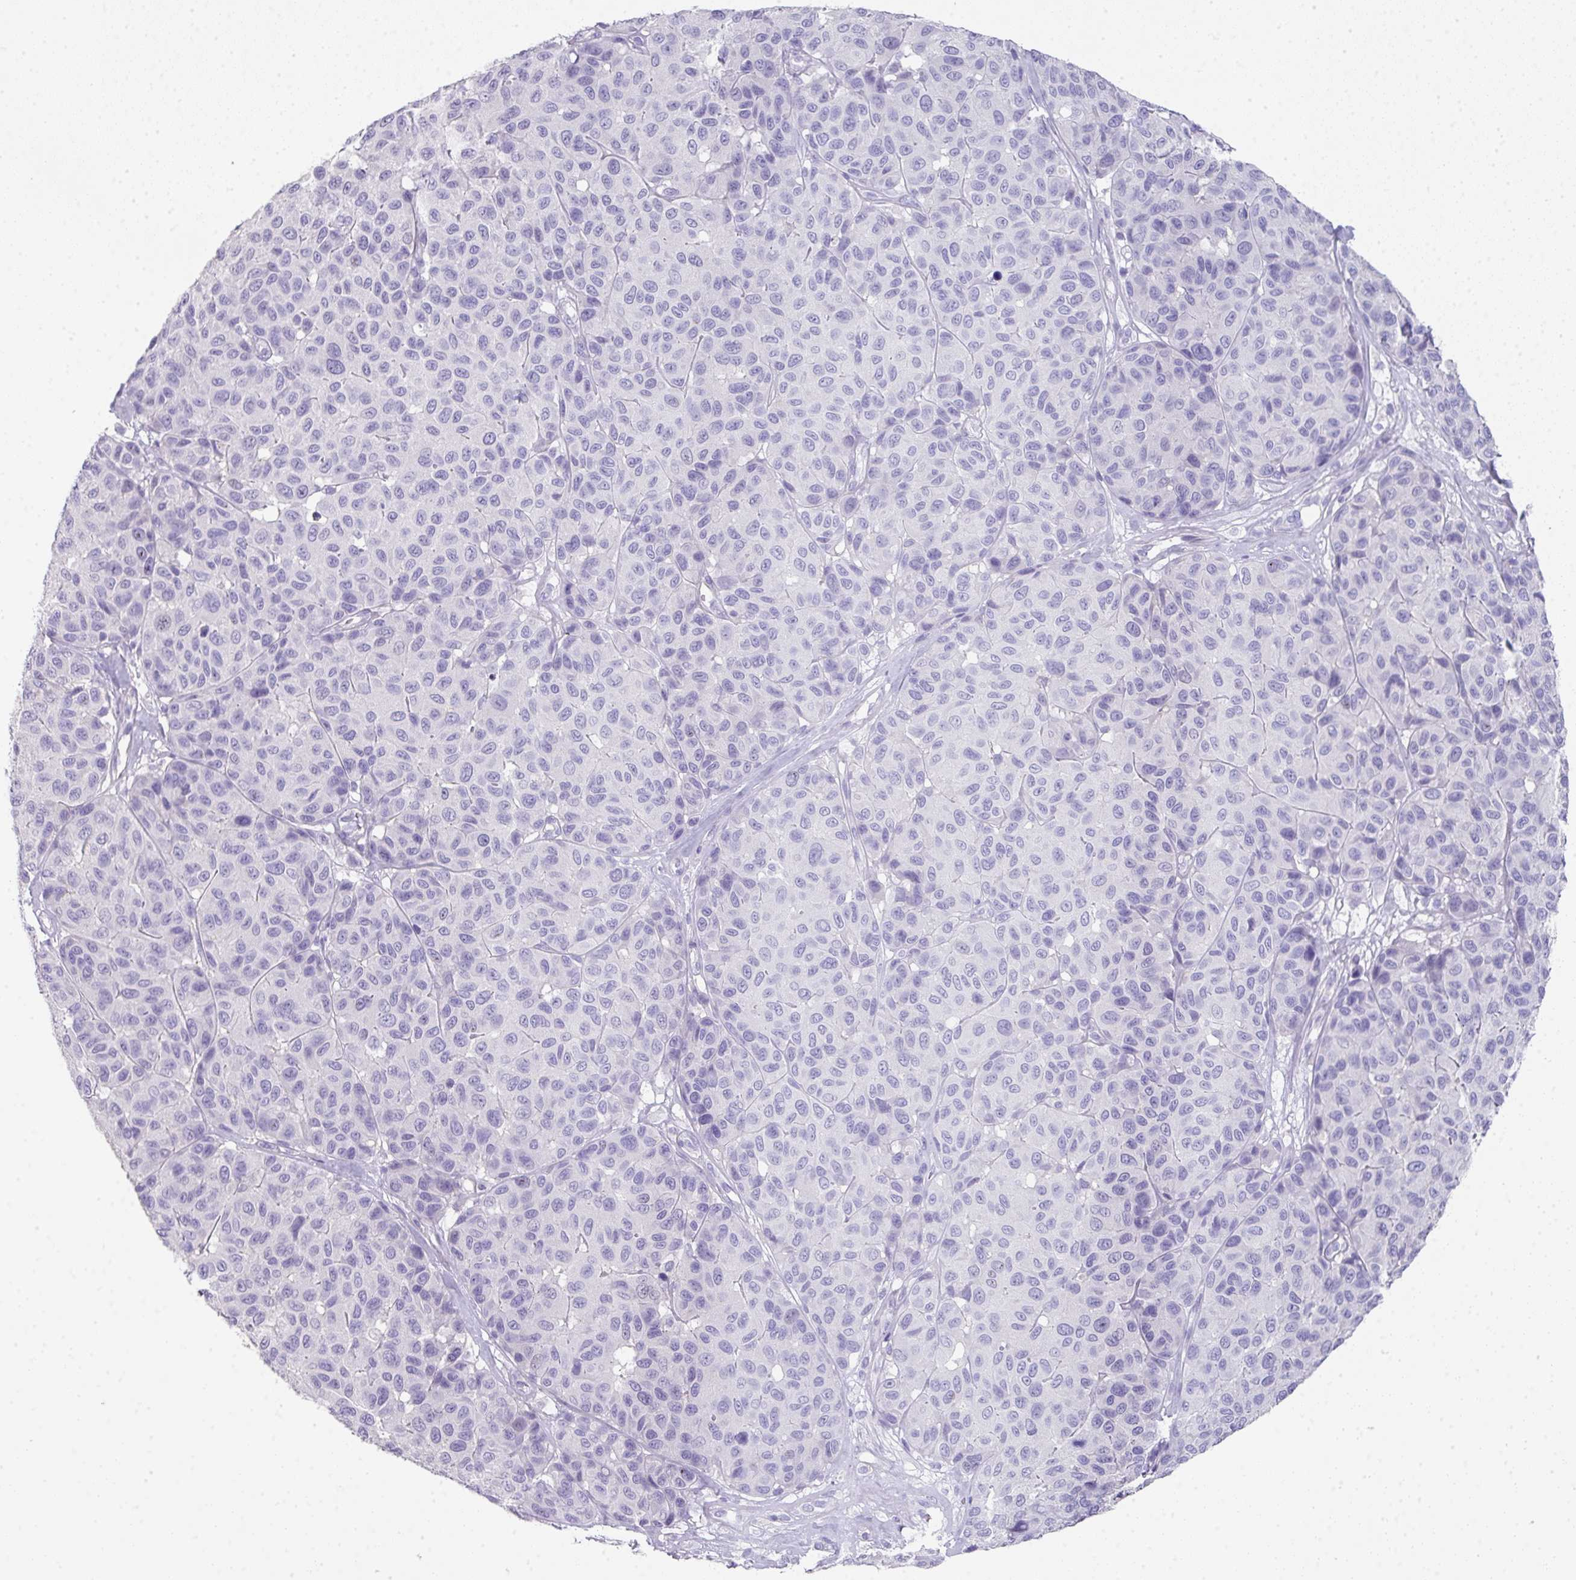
{"staining": {"intensity": "negative", "quantity": "none", "location": "none"}, "tissue": "melanoma", "cell_type": "Tumor cells", "image_type": "cancer", "snomed": [{"axis": "morphology", "description": "Malignant melanoma, NOS"}, {"axis": "topography", "description": "Skin"}], "caption": "Immunohistochemical staining of human melanoma exhibits no significant staining in tumor cells.", "gene": "GLI4", "patient": {"sex": "female", "age": 66}}